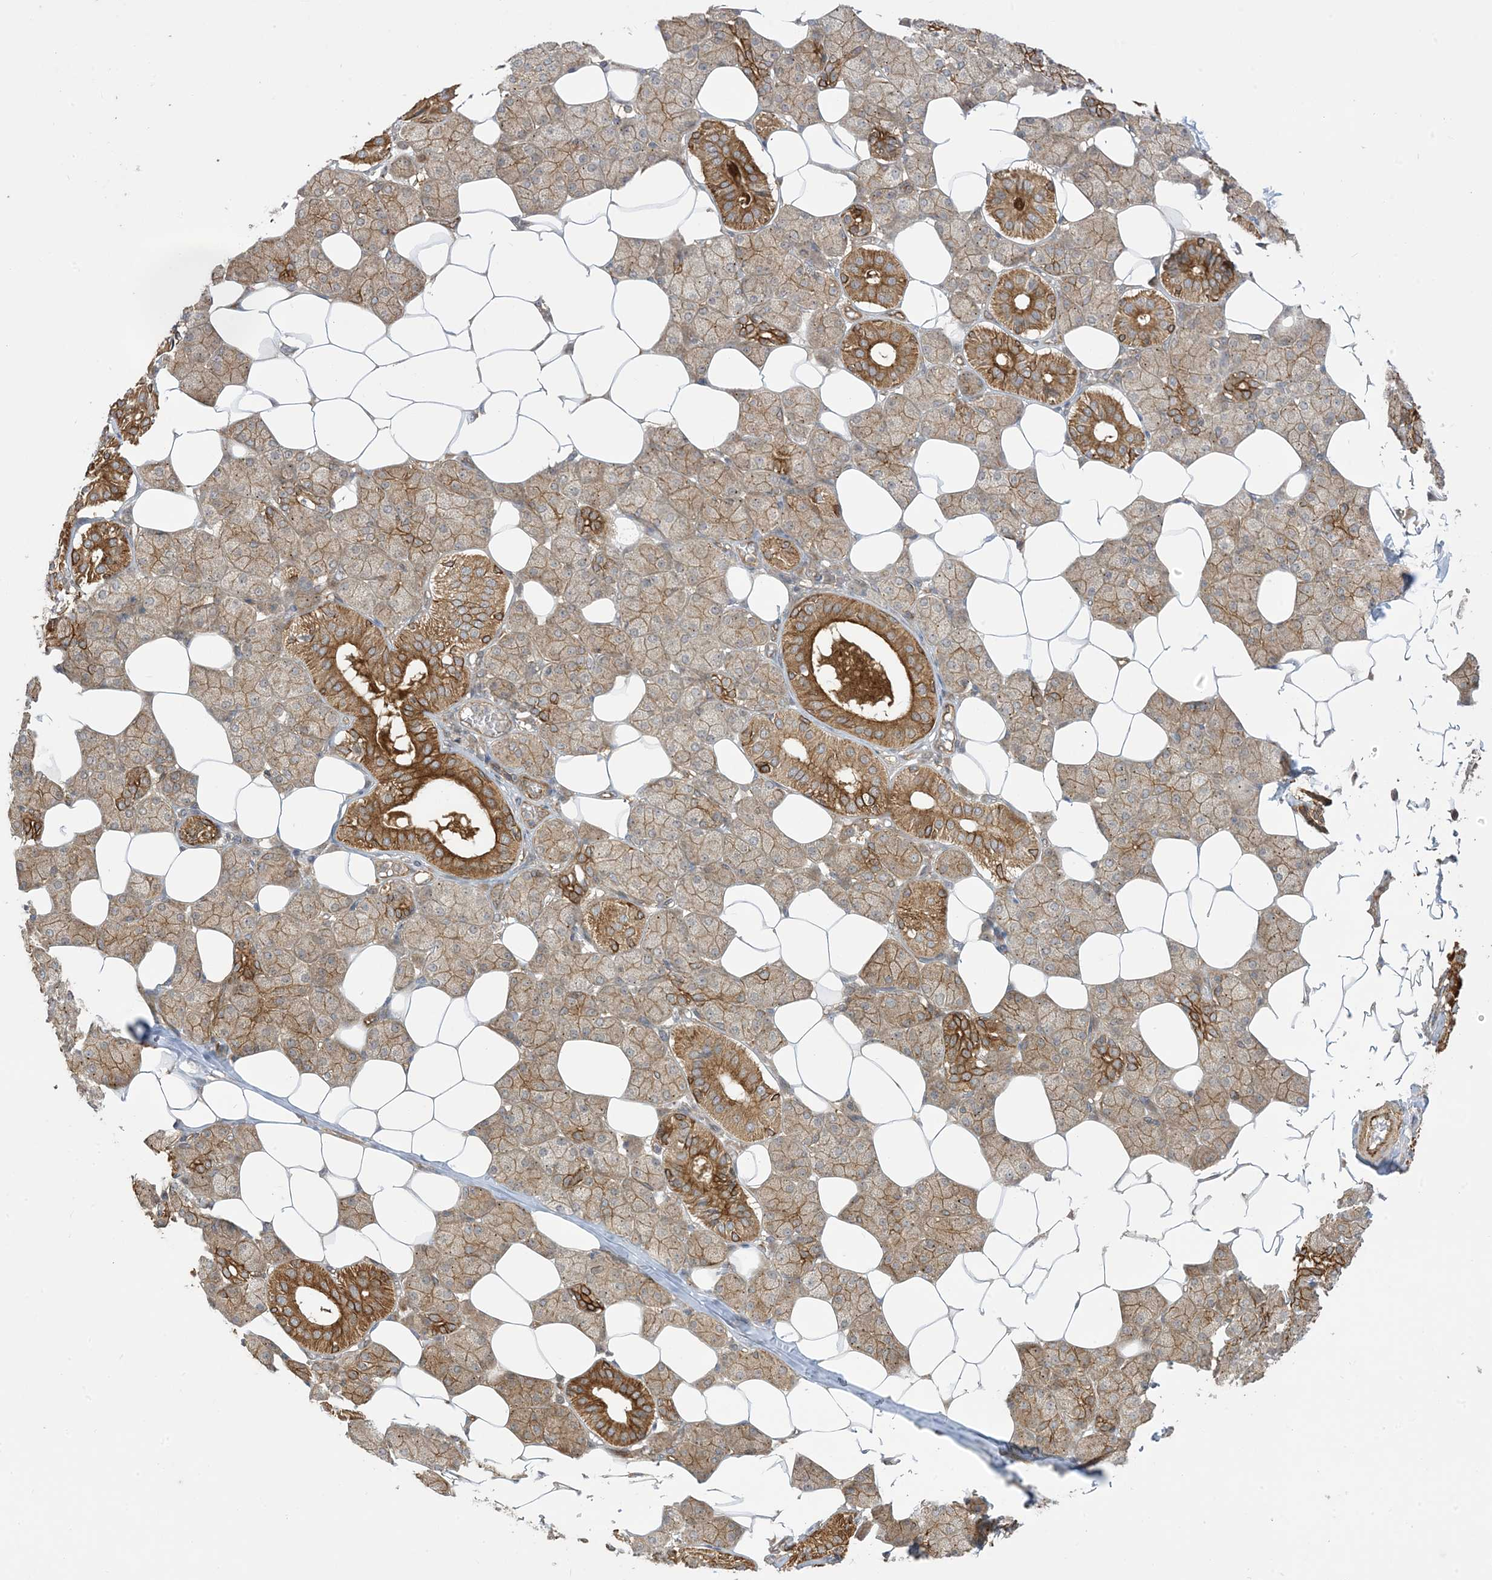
{"staining": {"intensity": "strong", "quantity": "25%-75%", "location": "cytoplasmic/membranous"}, "tissue": "salivary gland", "cell_type": "Glandular cells", "image_type": "normal", "snomed": [{"axis": "morphology", "description": "Normal tissue, NOS"}, {"axis": "topography", "description": "Salivary gland"}], "caption": "High-magnification brightfield microscopy of benign salivary gland stained with DAB (3,3'-diaminobenzidine) (brown) and counterstained with hematoxylin (blue). glandular cells exhibit strong cytoplasmic/membranous staining is appreciated in approximately25%-75% of cells. (IHC, brightfield microscopy, high magnification).", "gene": "SOGA3", "patient": {"sex": "female", "age": 33}}